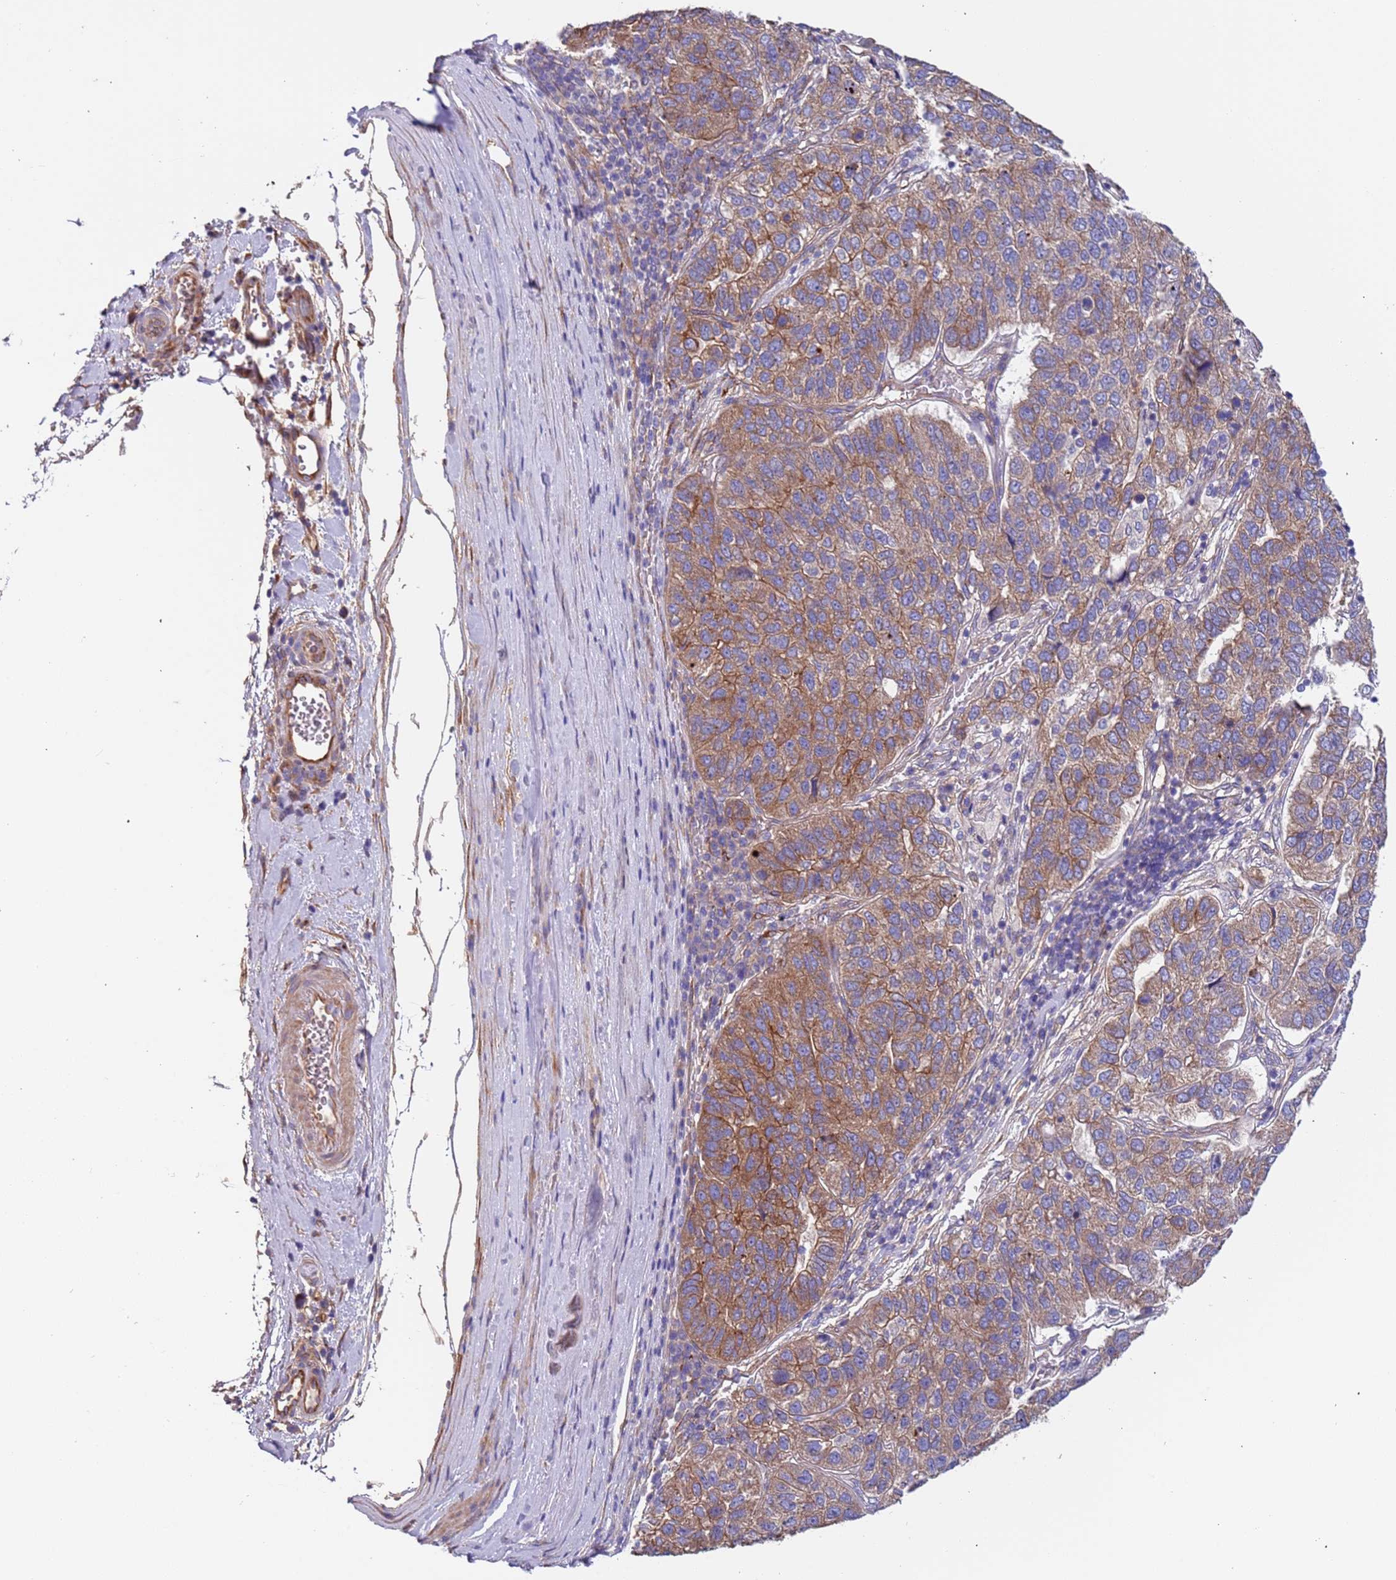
{"staining": {"intensity": "moderate", "quantity": ">75%", "location": "cytoplasmic/membranous"}, "tissue": "pancreatic cancer", "cell_type": "Tumor cells", "image_type": "cancer", "snomed": [{"axis": "morphology", "description": "Adenocarcinoma, NOS"}, {"axis": "topography", "description": "Pancreas"}], "caption": "Adenocarcinoma (pancreatic) stained for a protein shows moderate cytoplasmic/membranous positivity in tumor cells. Using DAB (brown) and hematoxylin (blue) stains, captured at high magnification using brightfield microscopy.", "gene": "LAMB4", "patient": {"sex": "female", "age": 61}}